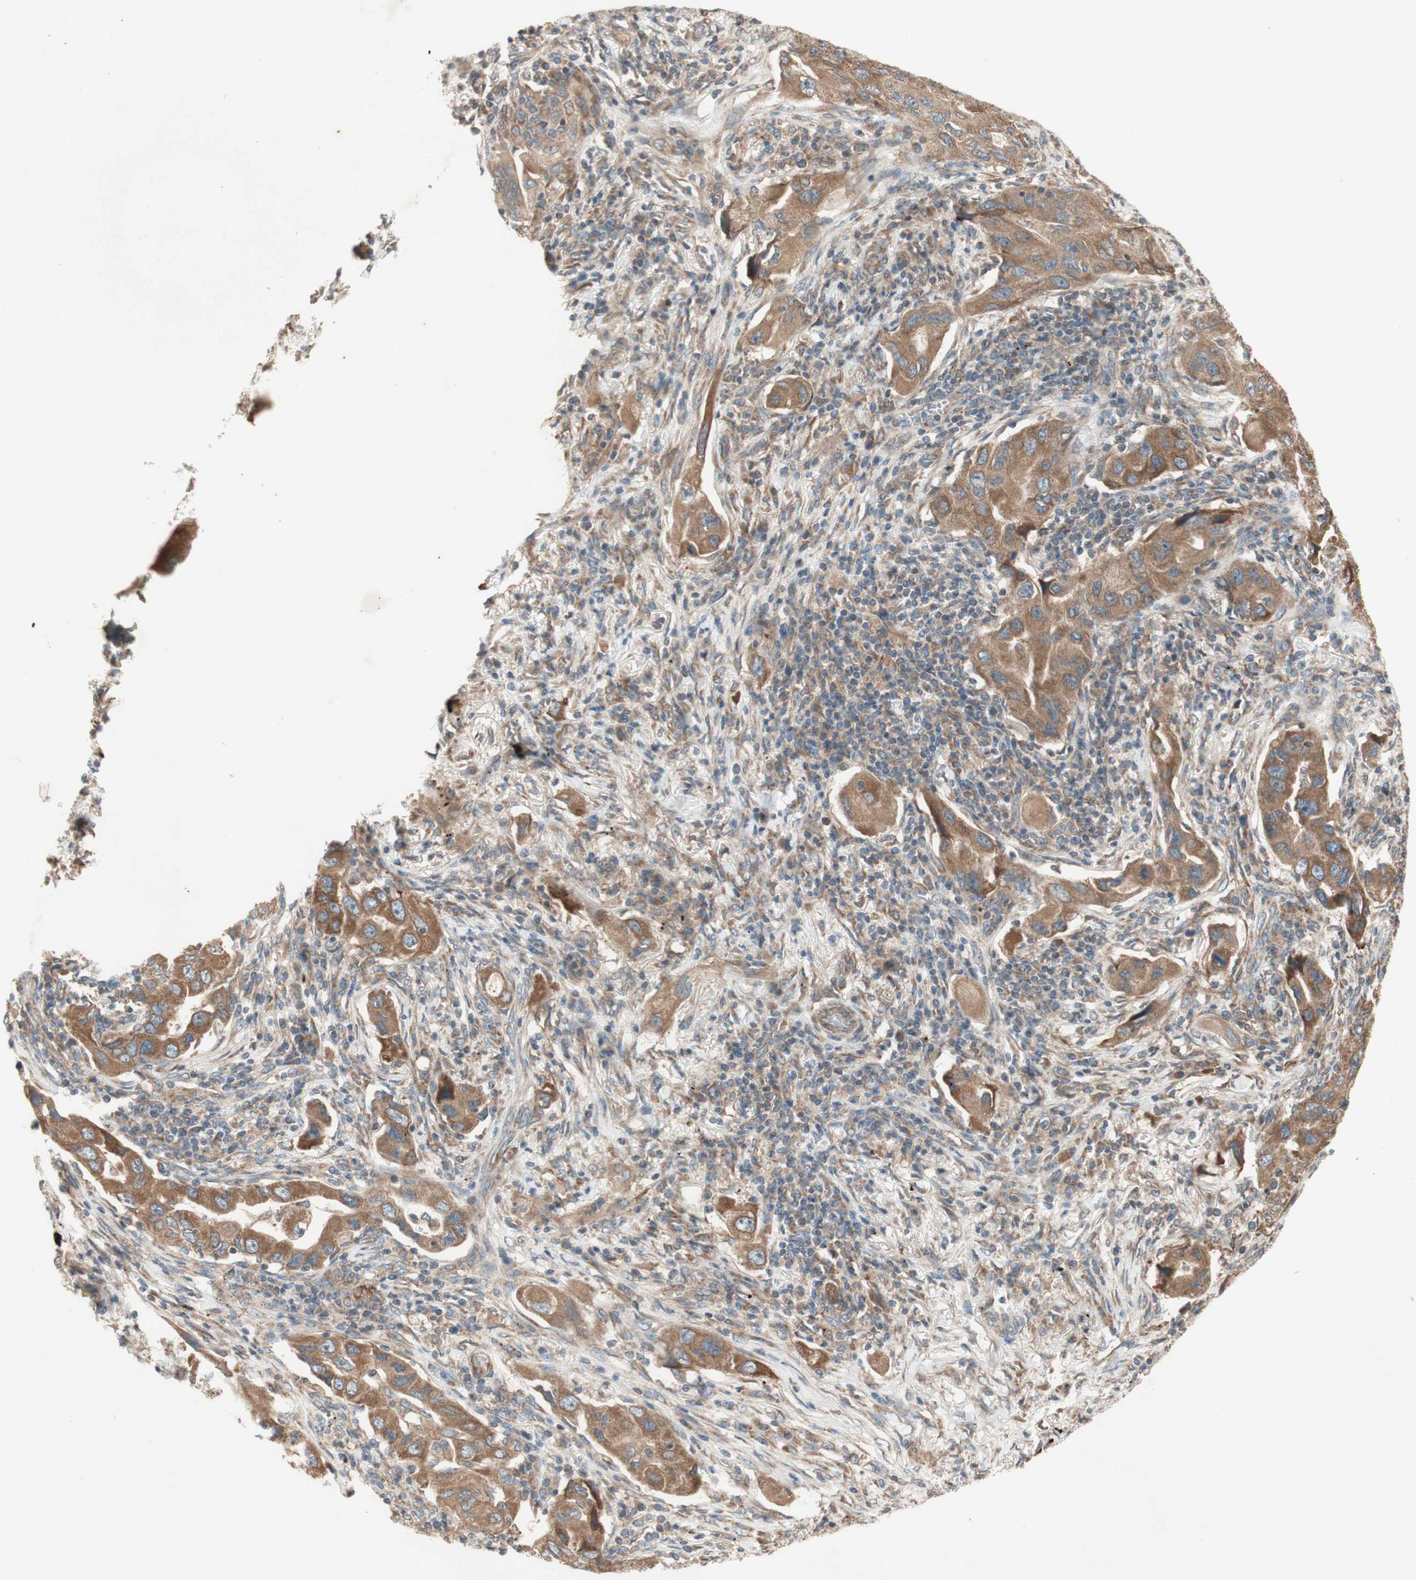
{"staining": {"intensity": "moderate", "quantity": ">75%", "location": "cytoplasmic/membranous"}, "tissue": "lung cancer", "cell_type": "Tumor cells", "image_type": "cancer", "snomed": [{"axis": "morphology", "description": "Adenocarcinoma, NOS"}, {"axis": "topography", "description": "Lung"}], "caption": "The immunohistochemical stain labels moderate cytoplasmic/membranous expression in tumor cells of lung cancer (adenocarcinoma) tissue. The protein of interest is shown in brown color, while the nuclei are stained blue.", "gene": "SOCS2", "patient": {"sex": "female", "age": 65}}